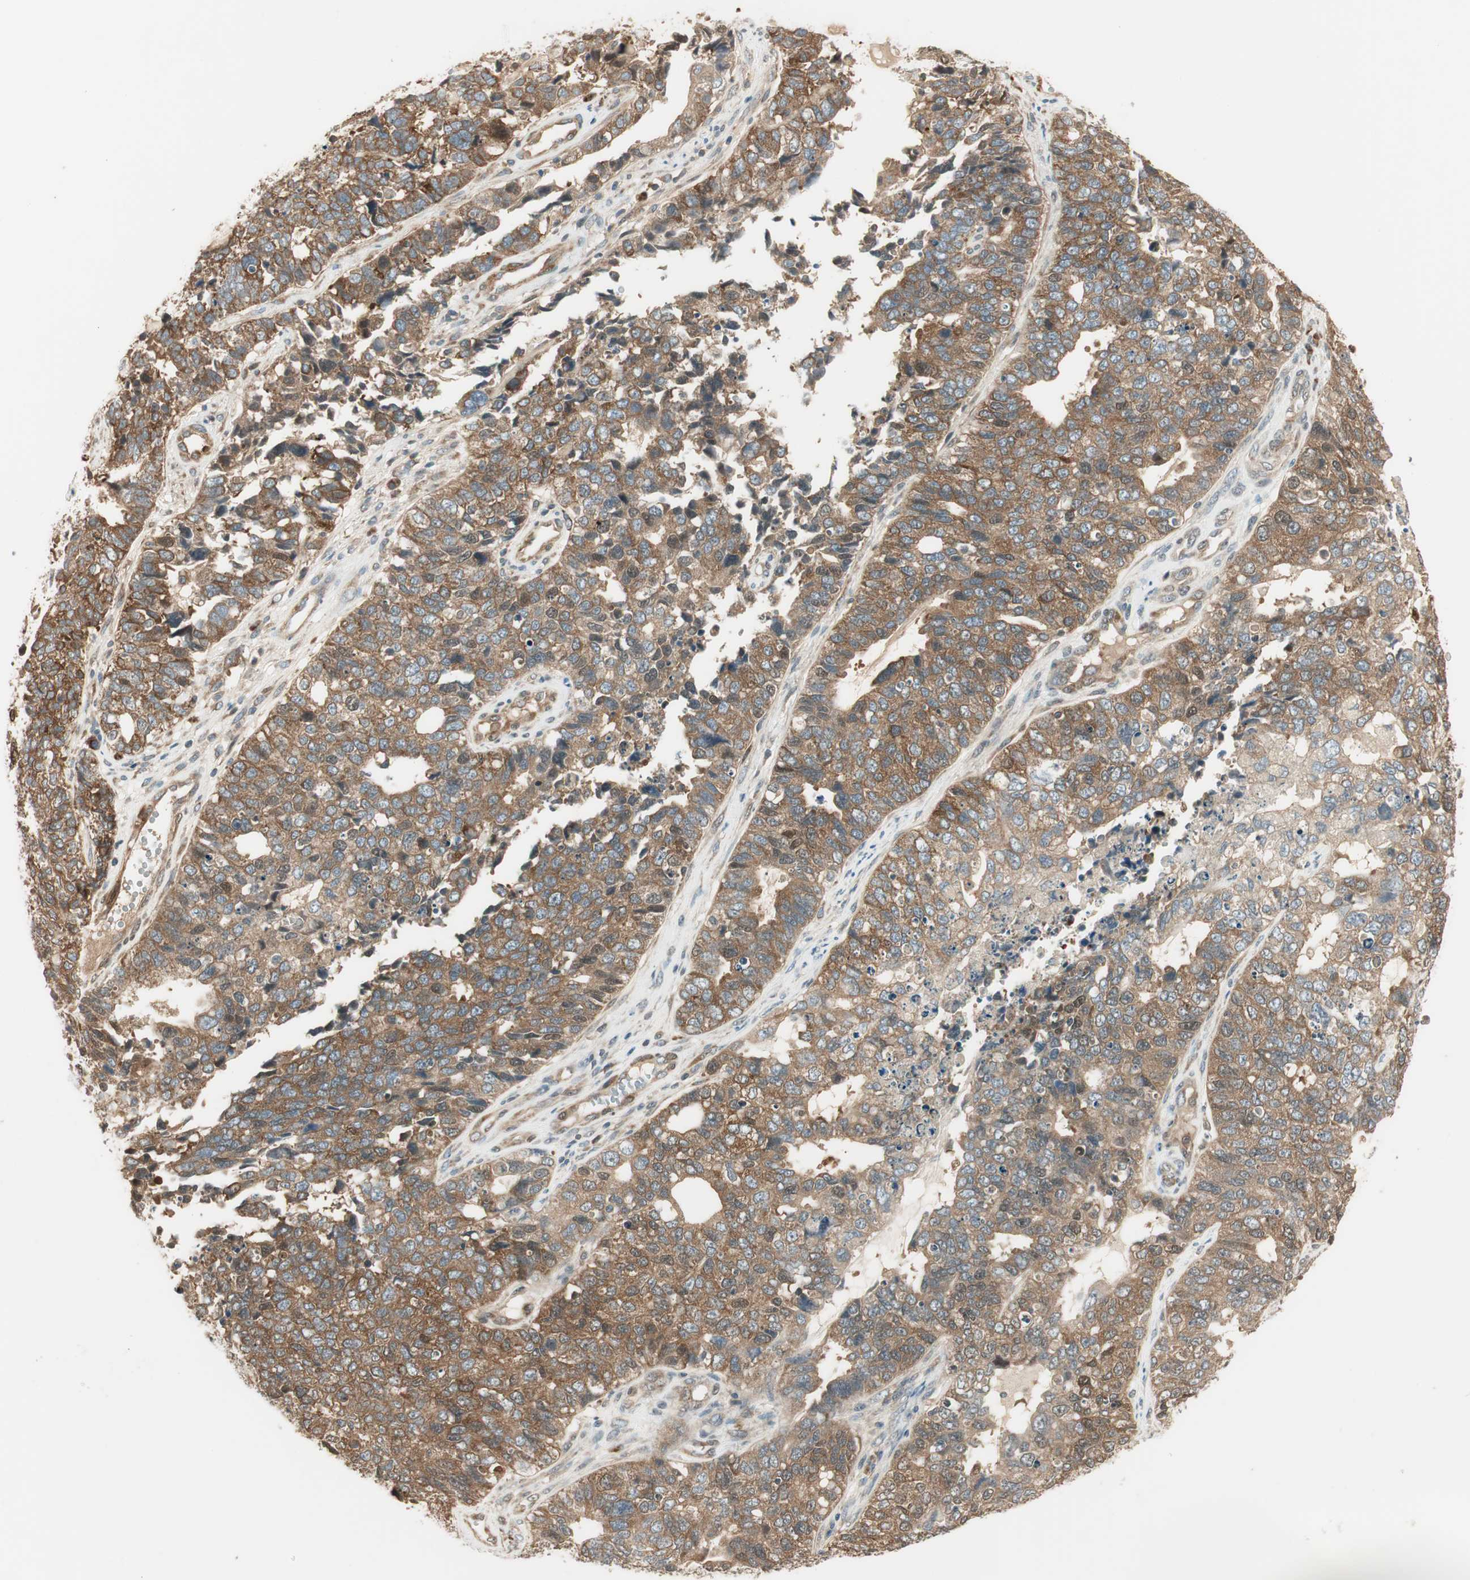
{"staining": {"intensity": "weak", "quantity": ">75%", "location": "cytoplasmic/membranous"}, "tissue": "cervical cancer", "cell_type": "Tumor cells", "image_type": "cancer", "snomed": [{"axis": "morphology", "description": "Squamous cell carcinoma, NOS"}, {"axis": "topography", "description": "Cervix"}], "caption": "Human cervical cancer stained with a protein marker reveals weak staining in tumor cells.", "gene": "IPO5", "patient": {"sex": "female", "age": 63}}